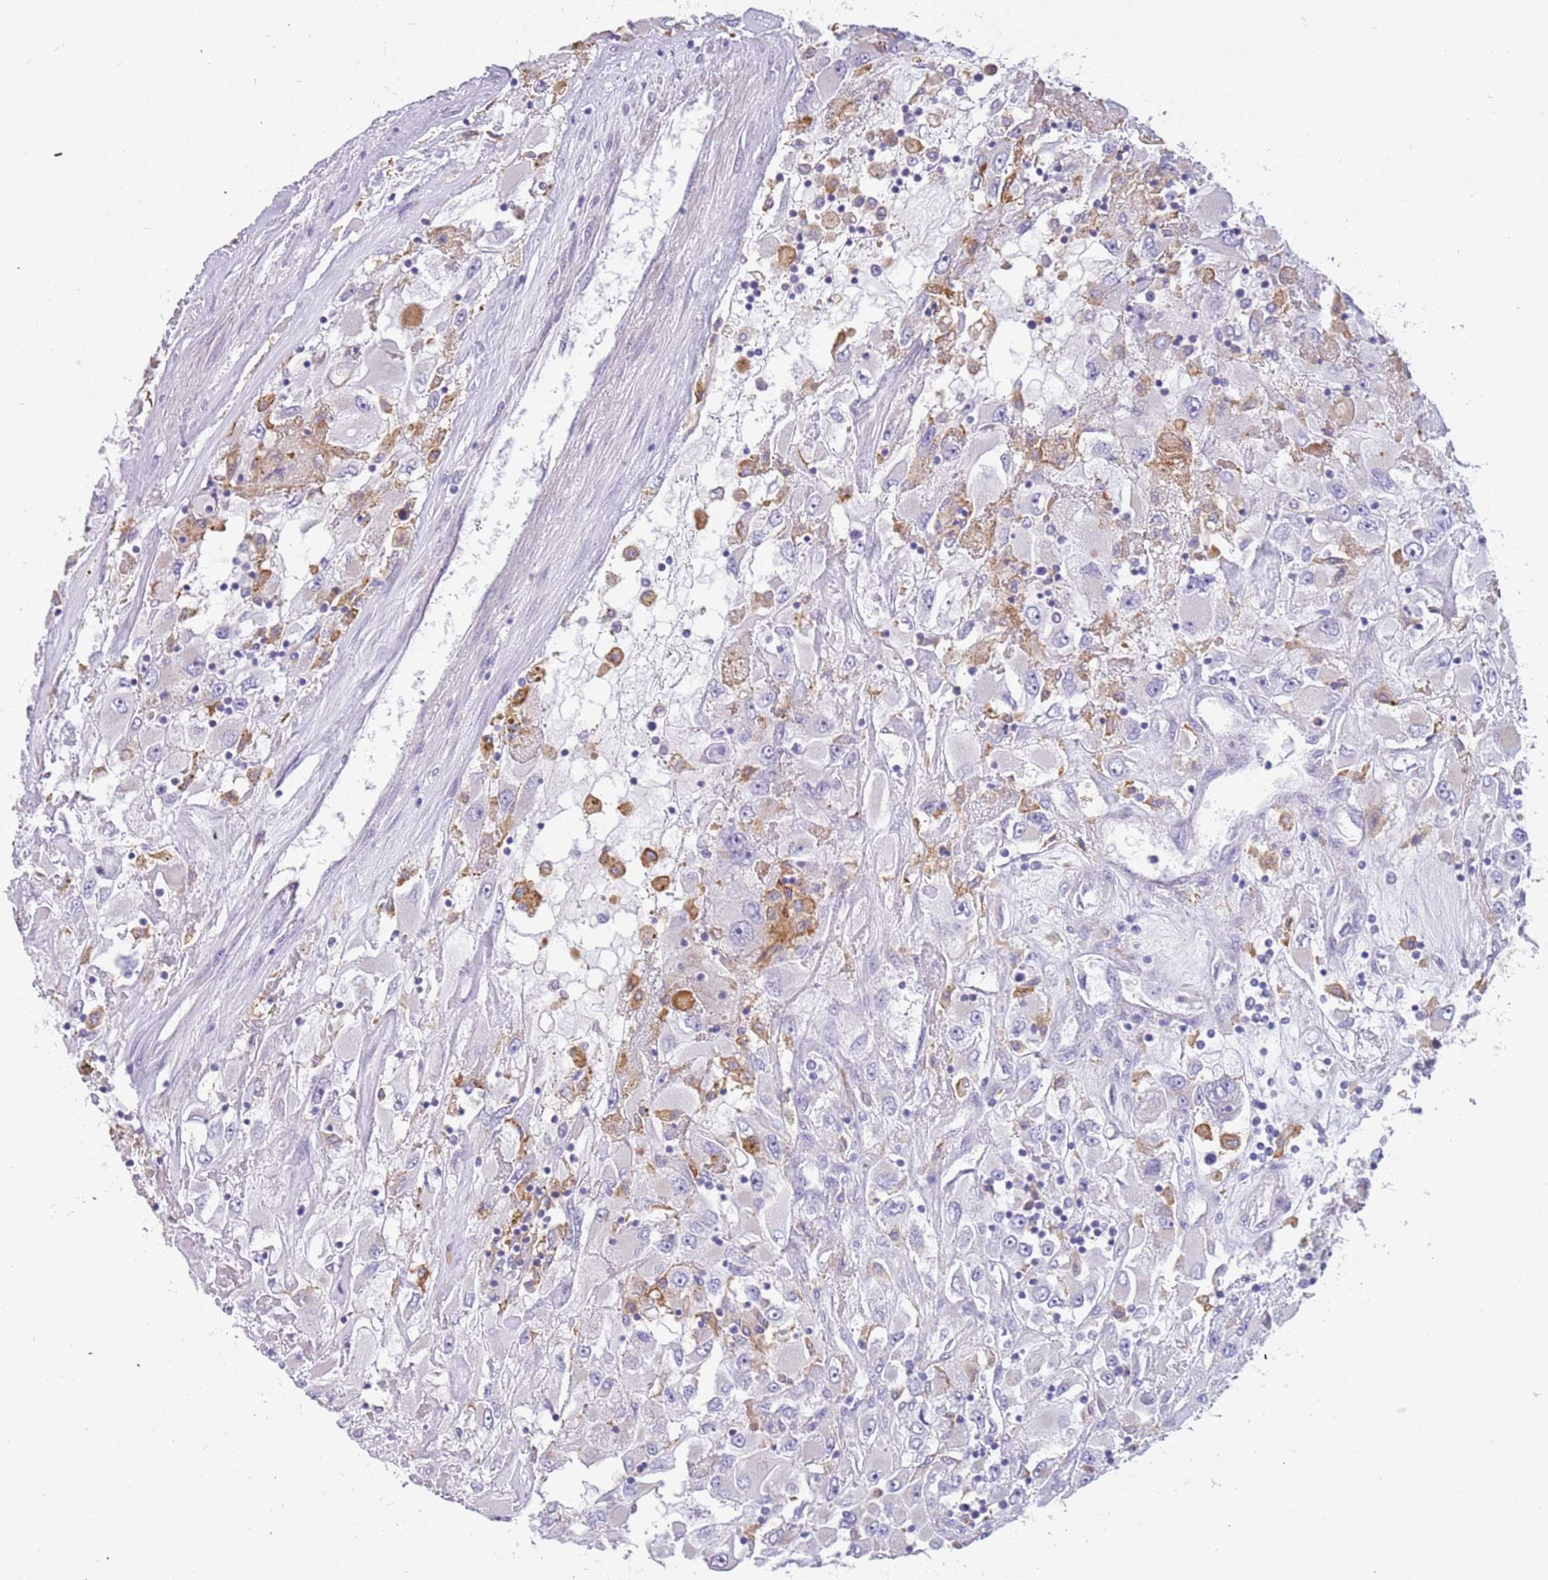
{"staining": {"intensity": "negative", "quantity": "none", "location": "none"}, "tissue": "renal cancer", "cell_type": "Tumor cells", "image_type": "cancer", "snomed": [{"axis": "morphology", "description": "Adenocarcinoma, NOS"}, {"axis": "topography", "description": "Kidney"}], "caption": "This is an immunohistochemistry image of renal cancer. There is no staining in tumor cells.", "gene": "RHCG", "patient": {"sex": "female", "age": 52}}